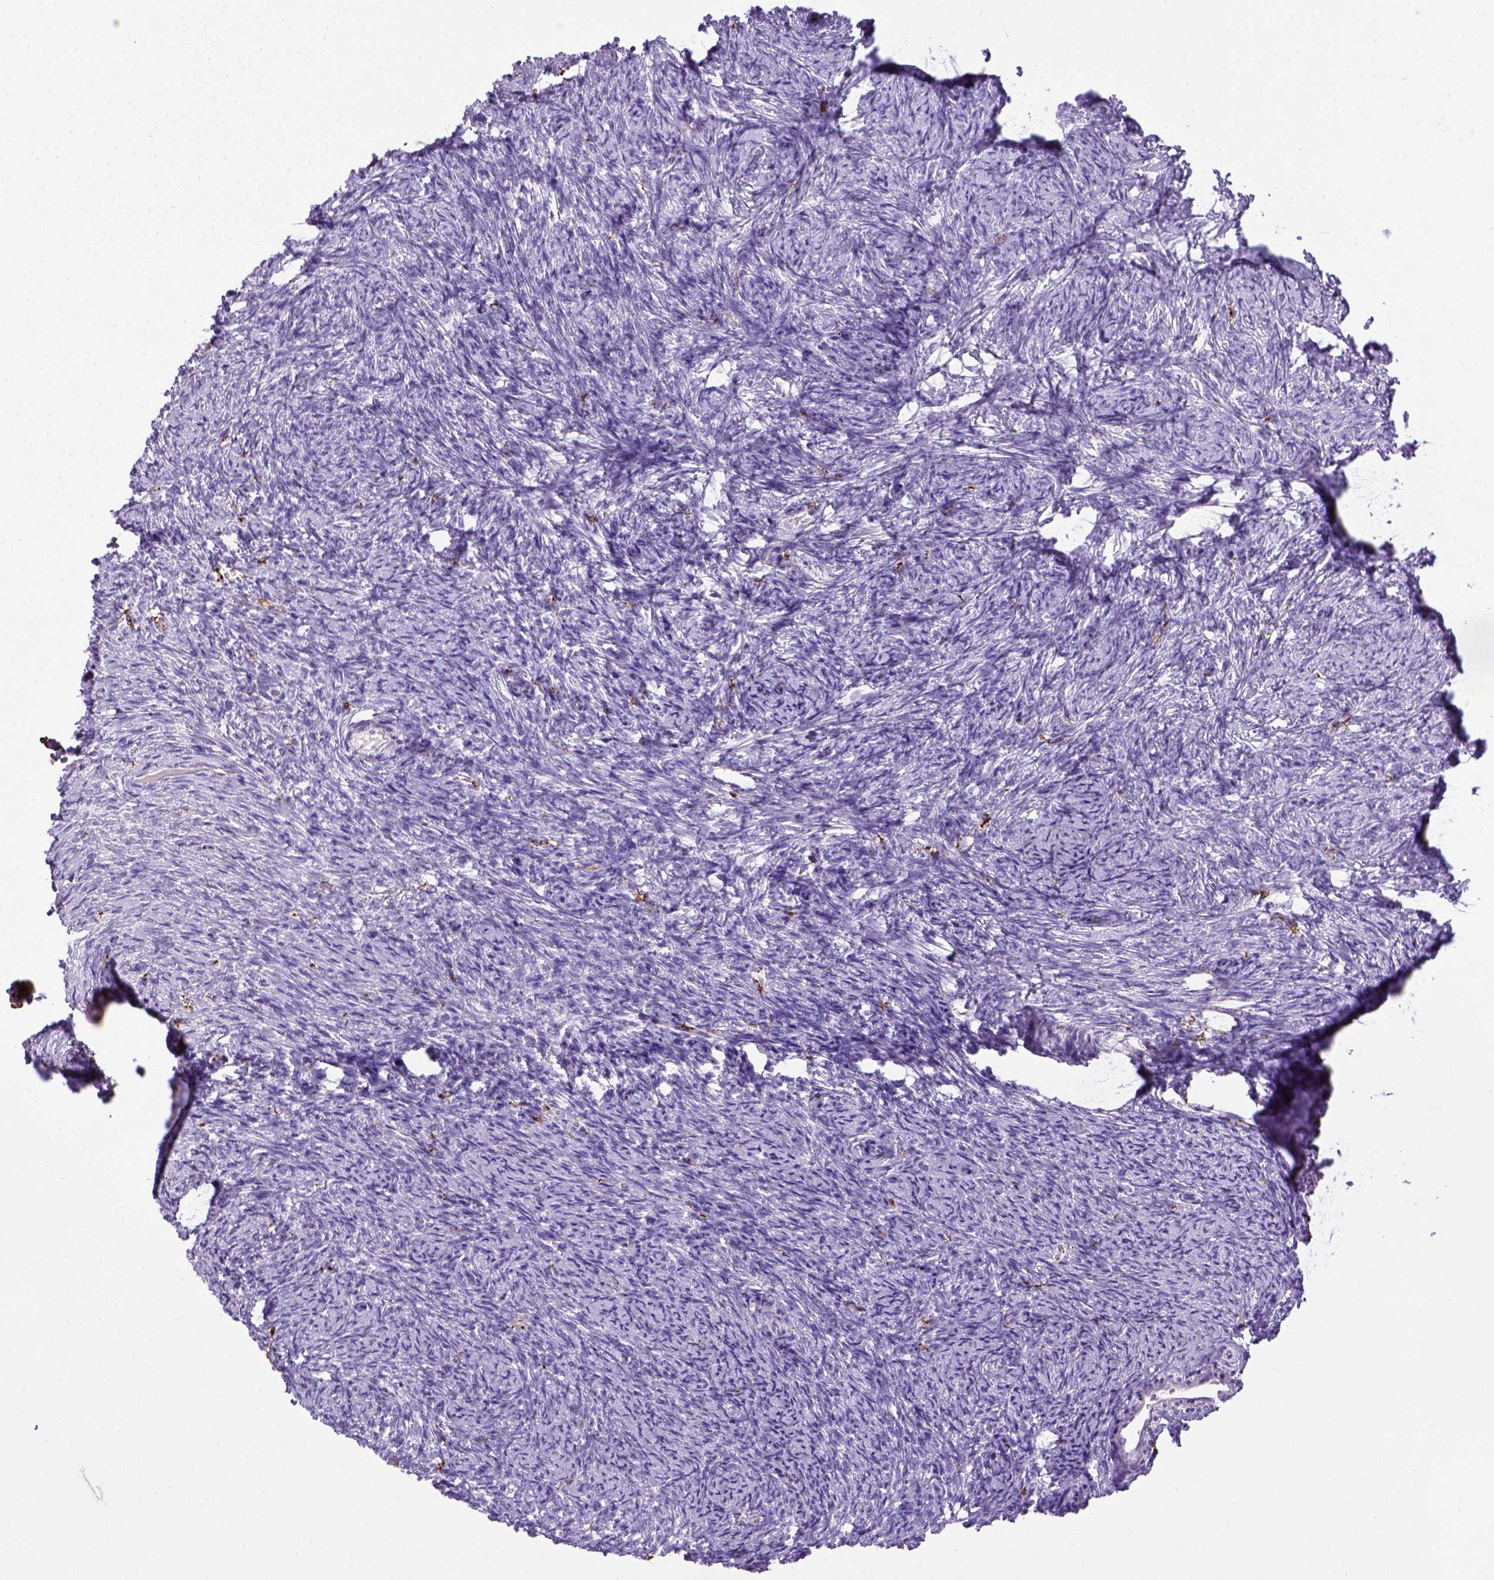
{"staining": {"intensity": "negative", "quantity": "none", "location": "none"}, "tissue": "ovary", "cell_type": "Ovarian stroma cells", "image_type": "normal", "snomed": [{"axis": "morphology", "description": "Normal tissue, NOS"}, {"axis": "topography", "description": "Ovary"}], "caption": "Unremarkable ovary was stained to show a protein in brown. There is no significant expression in ovarian stroma cells. Nuclei are stained in blue.", "gene": "CD68", "patient": {"sex": "female", "age": 39}}